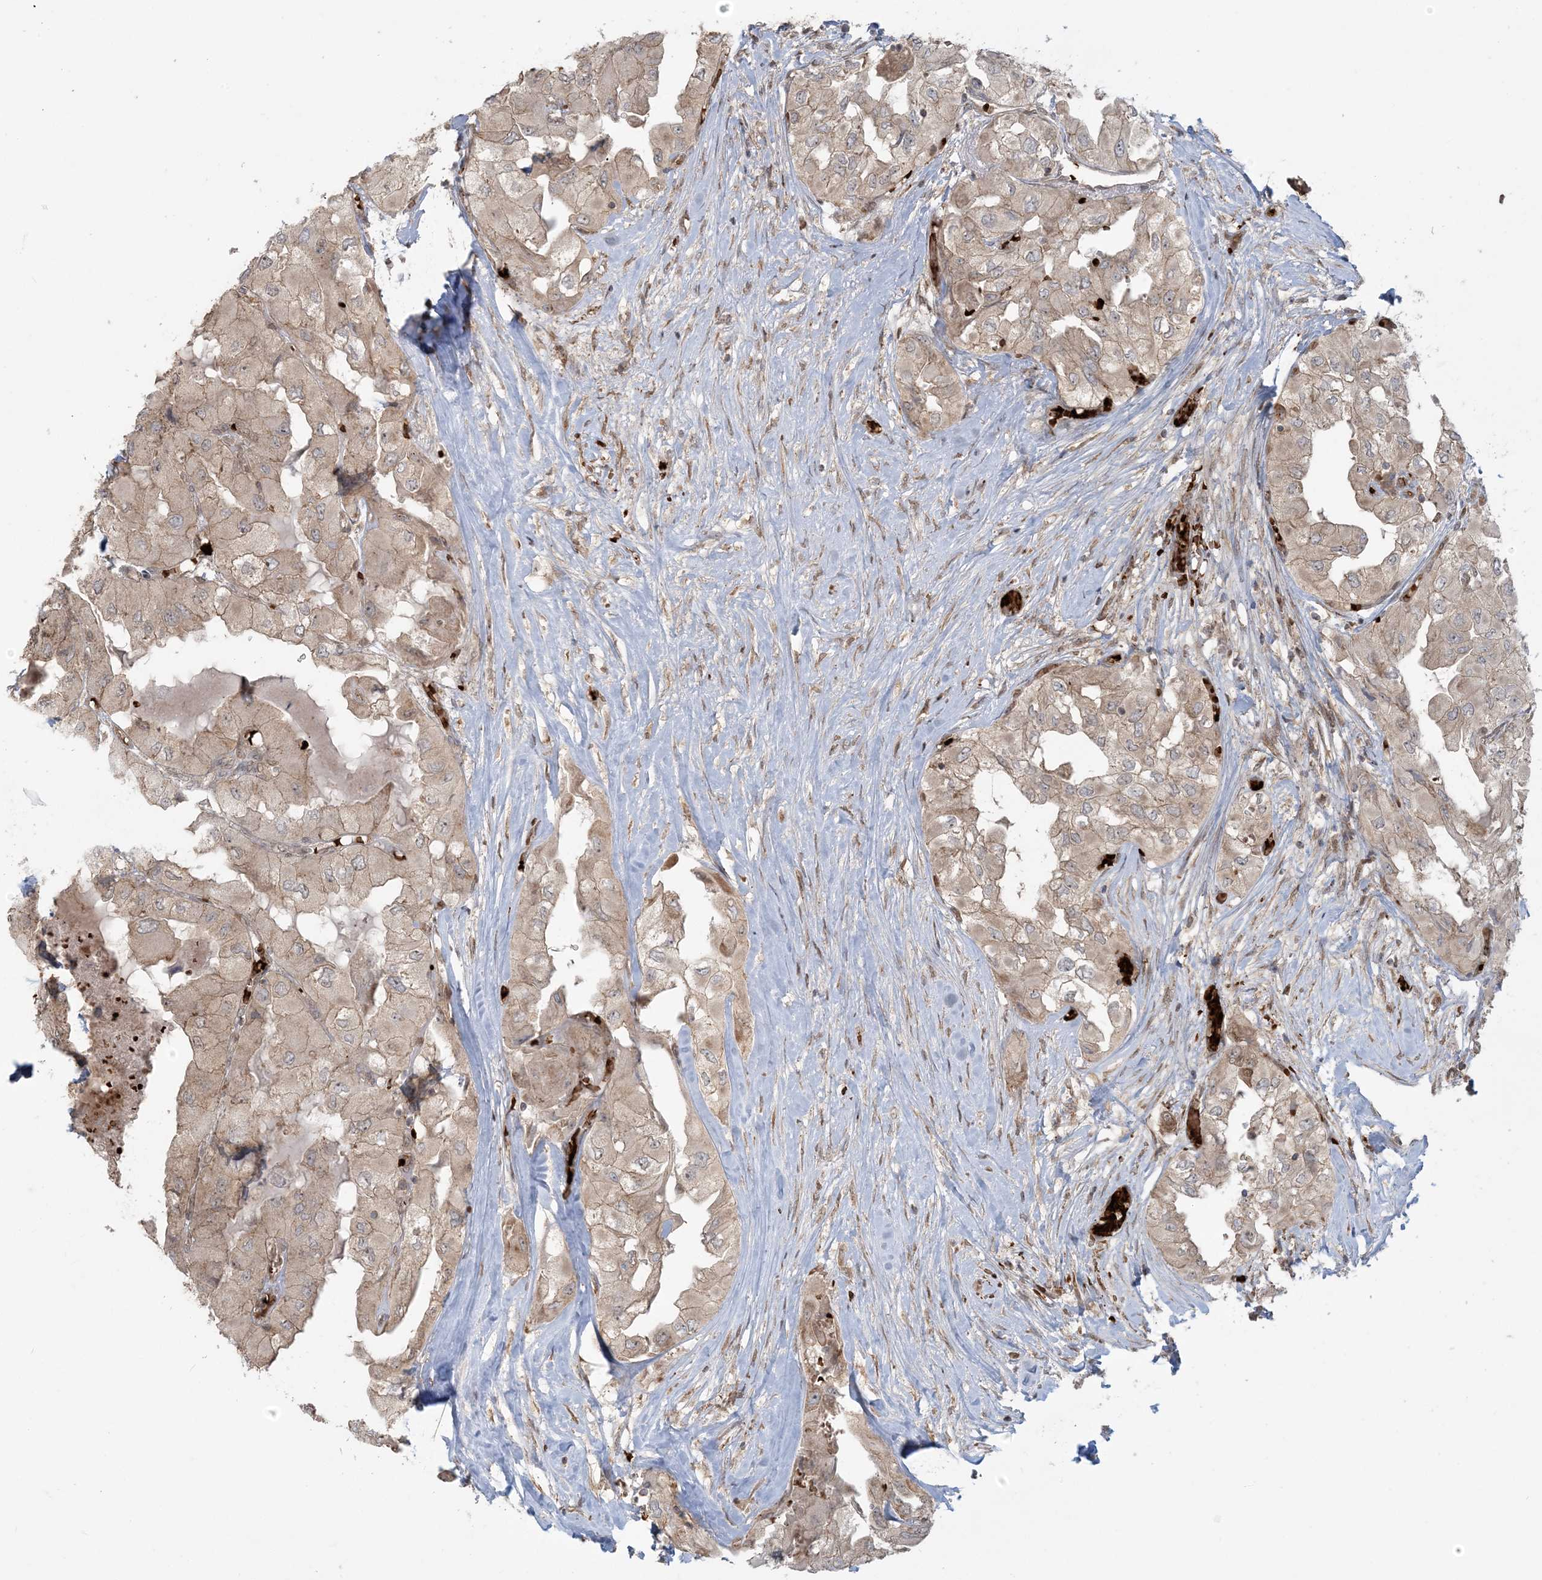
{"staining": {"intensity": "weak", "quantity": ">75%", "location": "cytoplasmic/membranous"}, "tissue": "thyroid cancer", "cell_type": "Tumor cells", "image_type": "cancer", "snomed": [{"axis": "morphology", "description": "Papillary adenocarcinoma, NOS"}, {"axis": "topography", "description": "Thyroid gland"}], "caption": "Brown immunohistochemical staining in human thyroid cancer (papillary adenocarcinoma) reveals weak cytoplasmic/membranous expression in about >75% of tumor cells.", "gene": "ABCF3", "patient": {"sex": "female", "age": 59}}